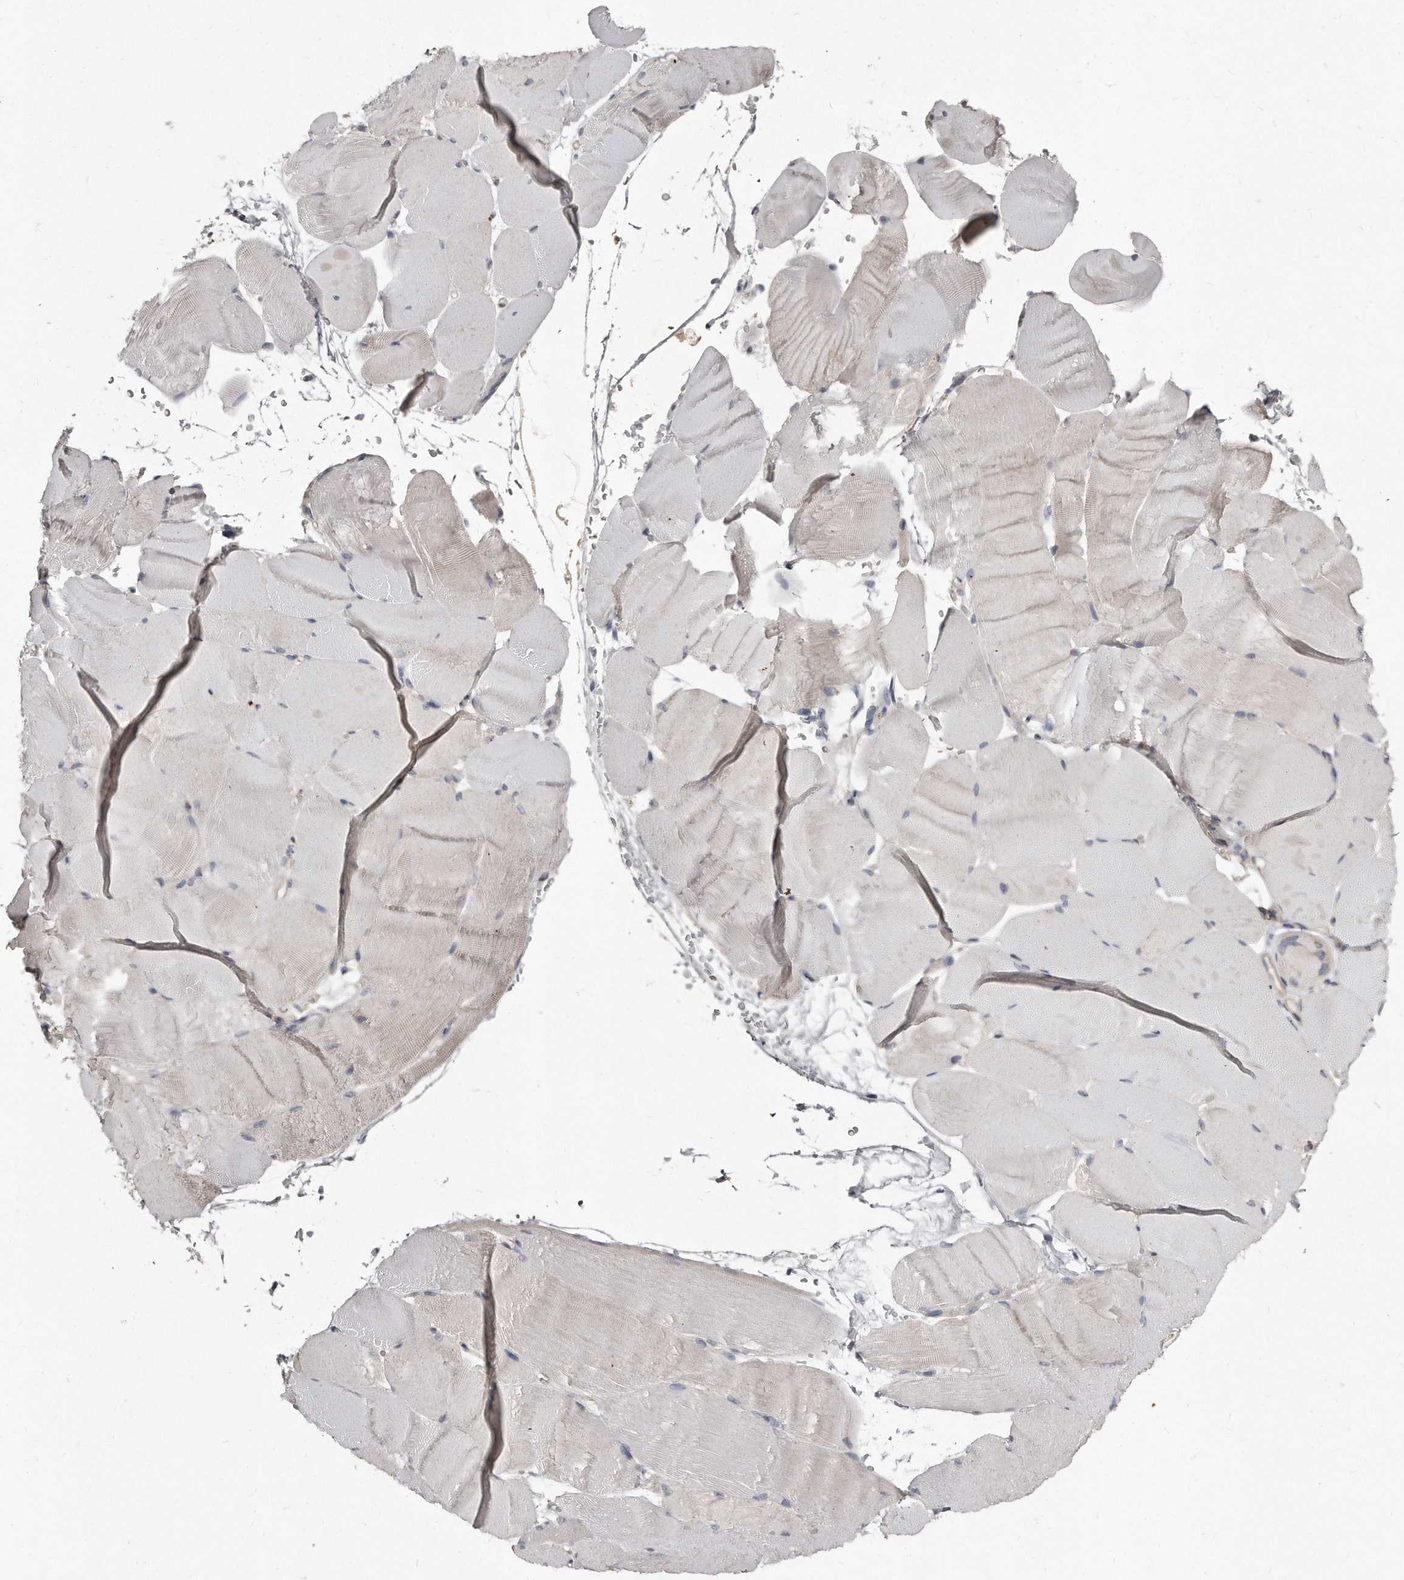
{"staining": {"intensity": "negative", "quantity": "none", "location": "none"}, "tissue": "skeletal muscle", "cell_type": "Myocytes", "image_type": "normal", "snomed": [{"axis": "morphology", "description": "Normal tissue, NOS"}, {"axis": "topography", "description": "Skeletal muscle"}, {"axis": "topography", "description": "Parathyroid gland"}], "caption": "The immunohistochemistry photomicrograph has no significant expression in myocytes of skeletal muscle. (Brightfield microscopy of DAB immunohistochemistry at high magnification).", "gene": "LMOD1", "patient": {"sex": "female", "age": 37}}